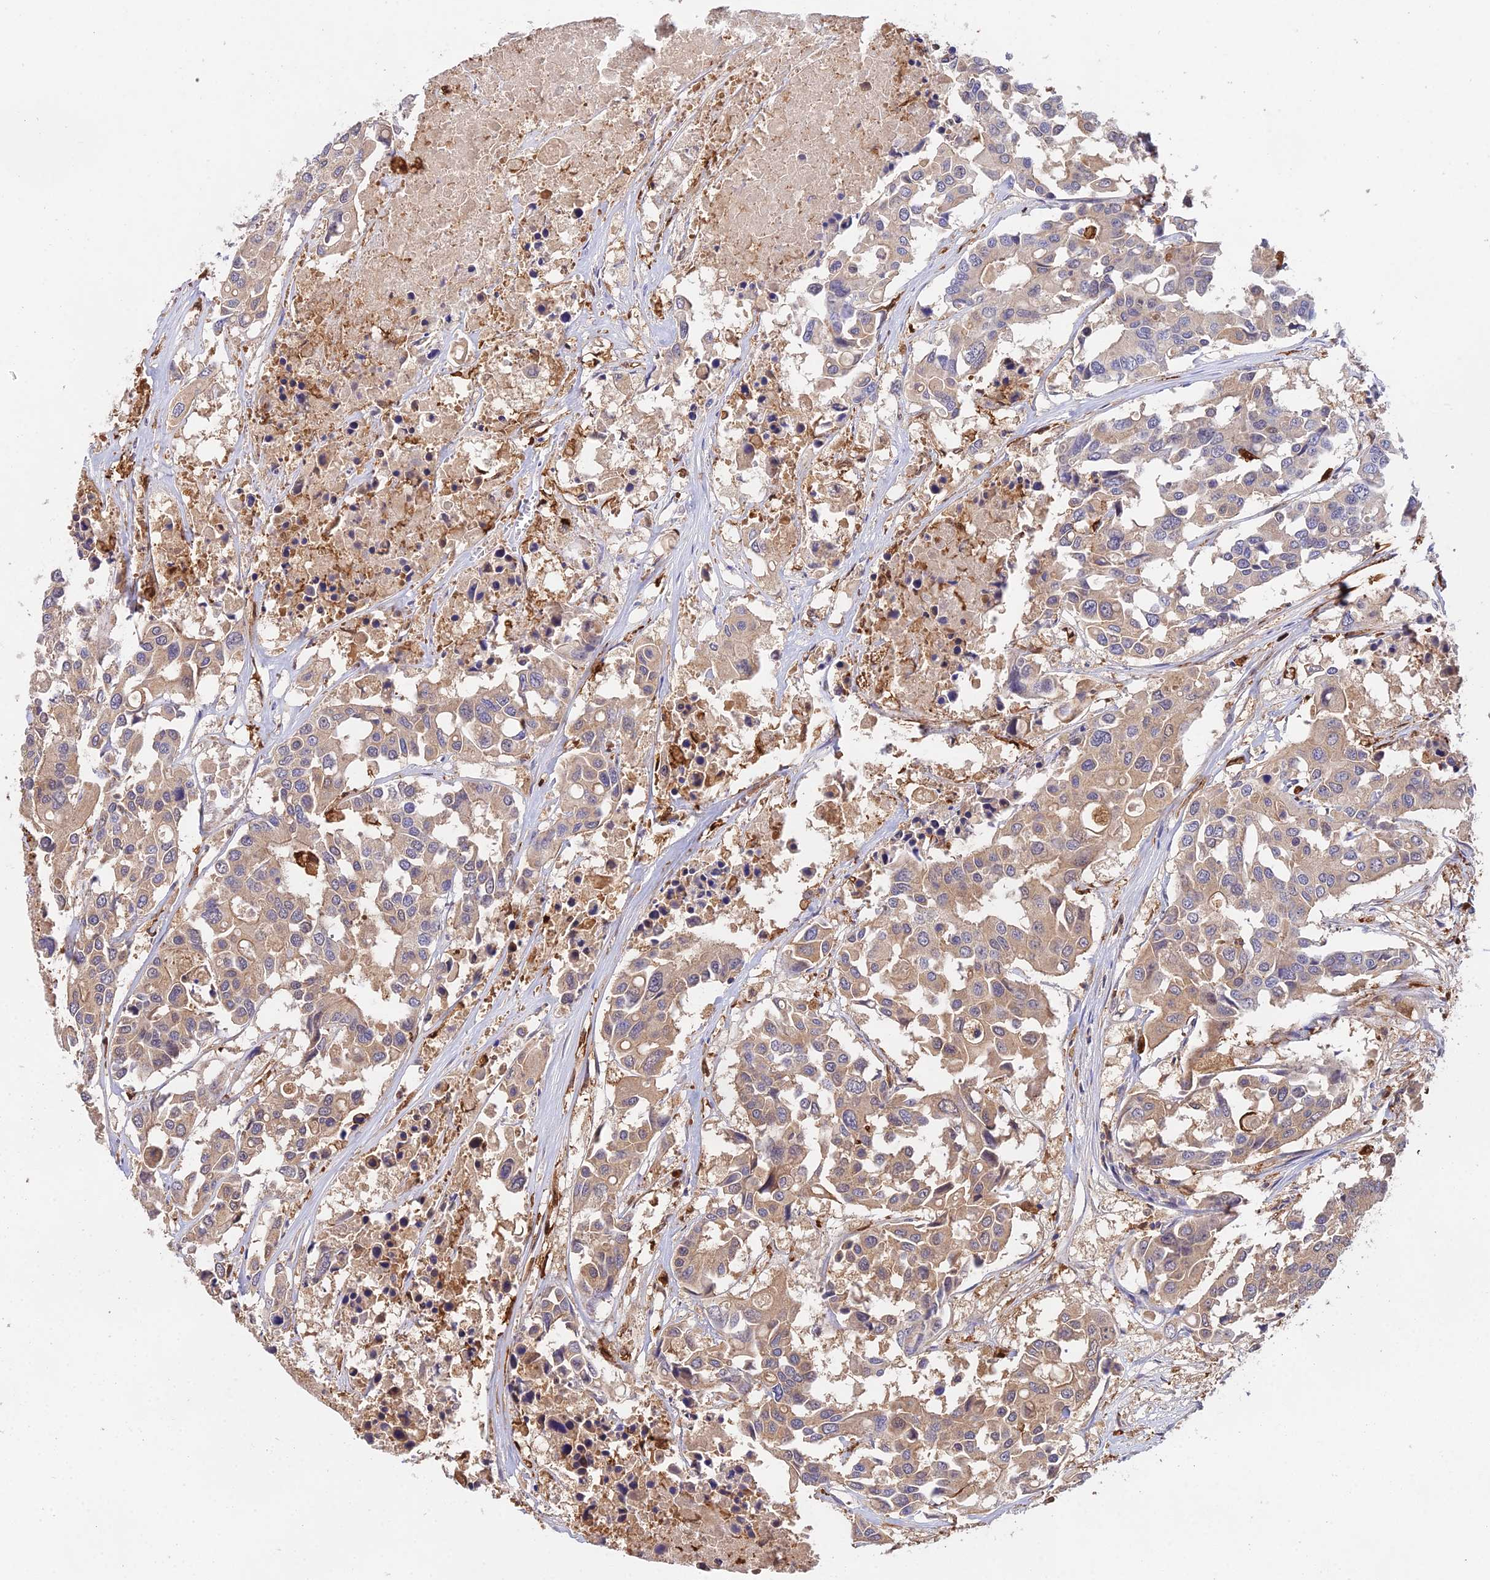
{"staining": {"intensity": "moderate", "quantity": ">75%", "location": "cytoplasmic/membranous"}, "tissue": "colorectal cancer", "cell_type": "Tumor cells", "image_type": "cancer", "snomed": [{"axis": "morphology", "description": "Adenocarcinoma, NOS"}, {"axis": "topography", "description": "Colon"}], "caption": "Immunohistochemistry histopathology image of neoplastic tissue: human colorectal cancer (adenocarcinoma) stained using IHC shows medium levels of moderate protein expression localized specifically in the cytoplasmic/membranous of tumor cells, appearing as a cytoplasmic/membranous brown color.", "gene": "FBP1", "patient": {"sex": "male", "age": 77}}